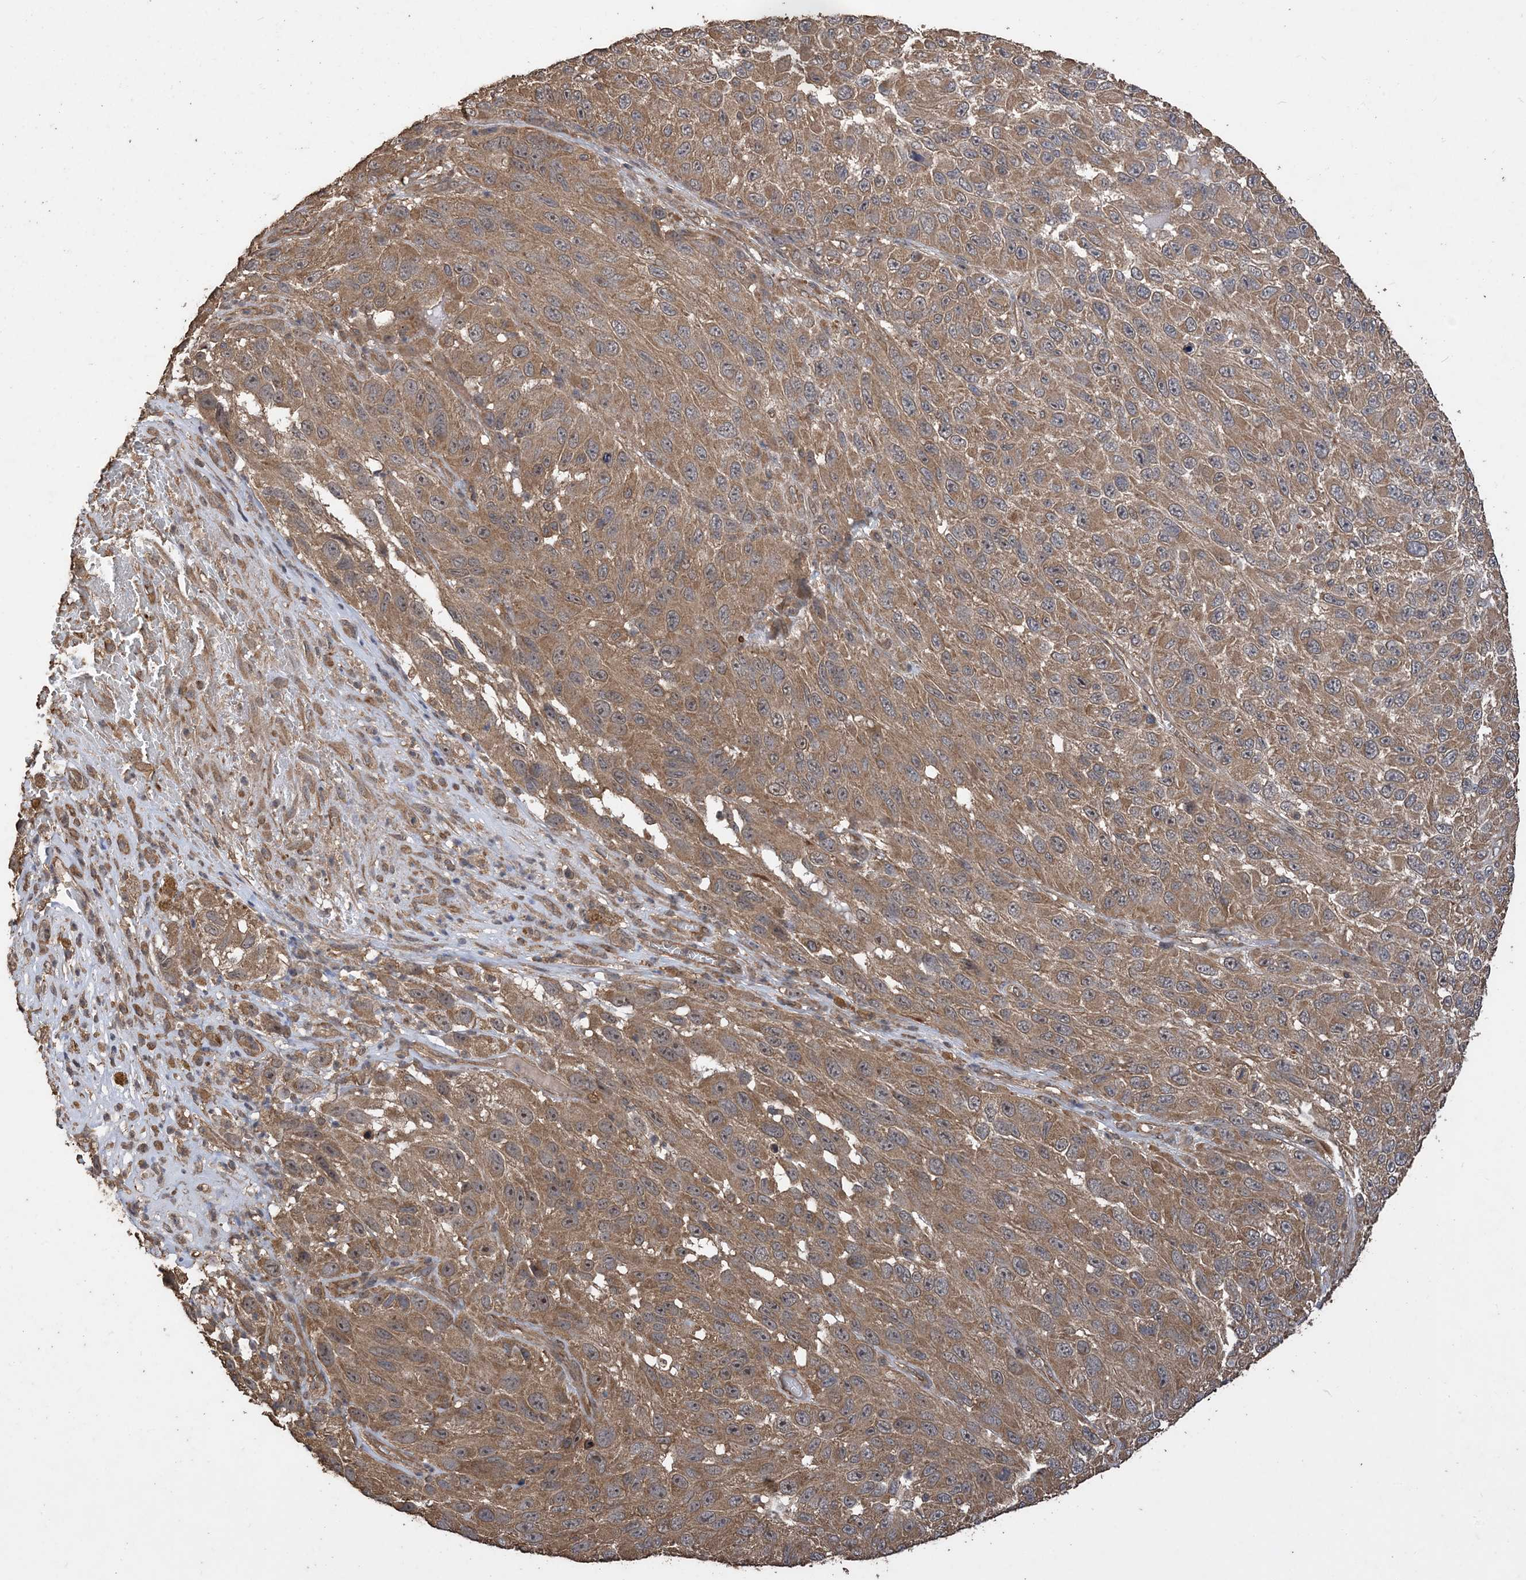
{"staining": {"intensity": "moderate", "quantity": ">75%", "location": "cytoplasmic/membranous"}, "tissue": "melanoma", "cell_type": "Tumor cells", "image_type": "cancer", "snomed": [{"axis": "morphology", "description": "Malignant melanoma, NOS"}, {"axis": "topography", "description": "Skin"}], "caption": "A brown stain labels moderate cytoplasmic/membranous positivity of a protein in human malignant melanoma tumor cells. (DAB IHC with brightfield microscopy, high magnification).", "gene": "ZKSCAN5", "patient": {"sex": "female", "age": 96}}